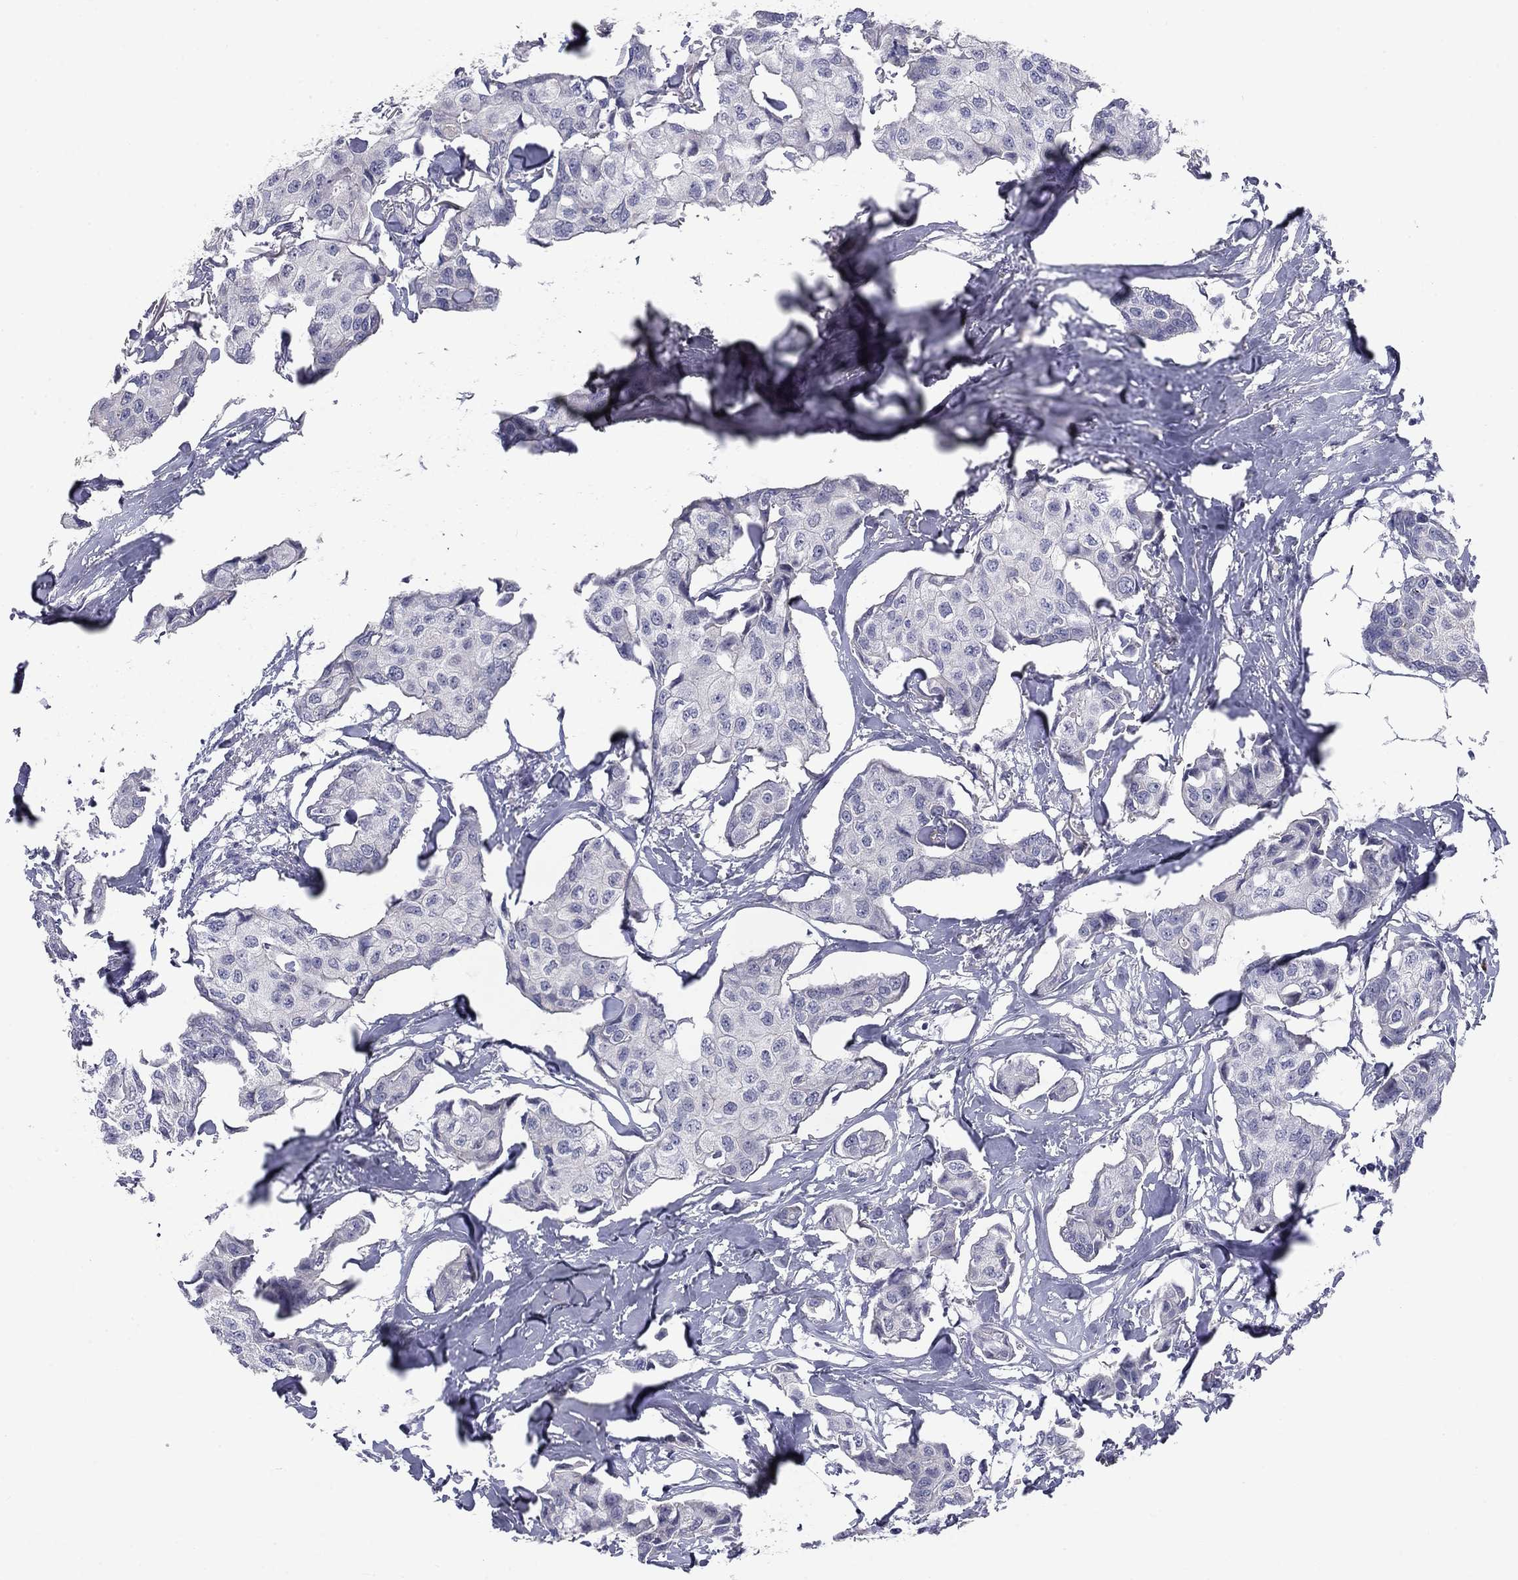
{"staining": {"intensity": "negative", "quantity": "none", "location": "none"}, "tissue": "breast cancer", "cell_type": "Tumor cells", "image_type": "cancer", "snomed": [{"axis": "morphology", "description": "Duct carcinoma"}, {"axis": "topography", "description": "Breast"}], "caption": "IHC of human breast cancer (infiltrating ductal carcinoma) demonstrates no expression in tumor cells.", "gene": "CACNA1A", "patient": {"sex": "female", "age": 80}}